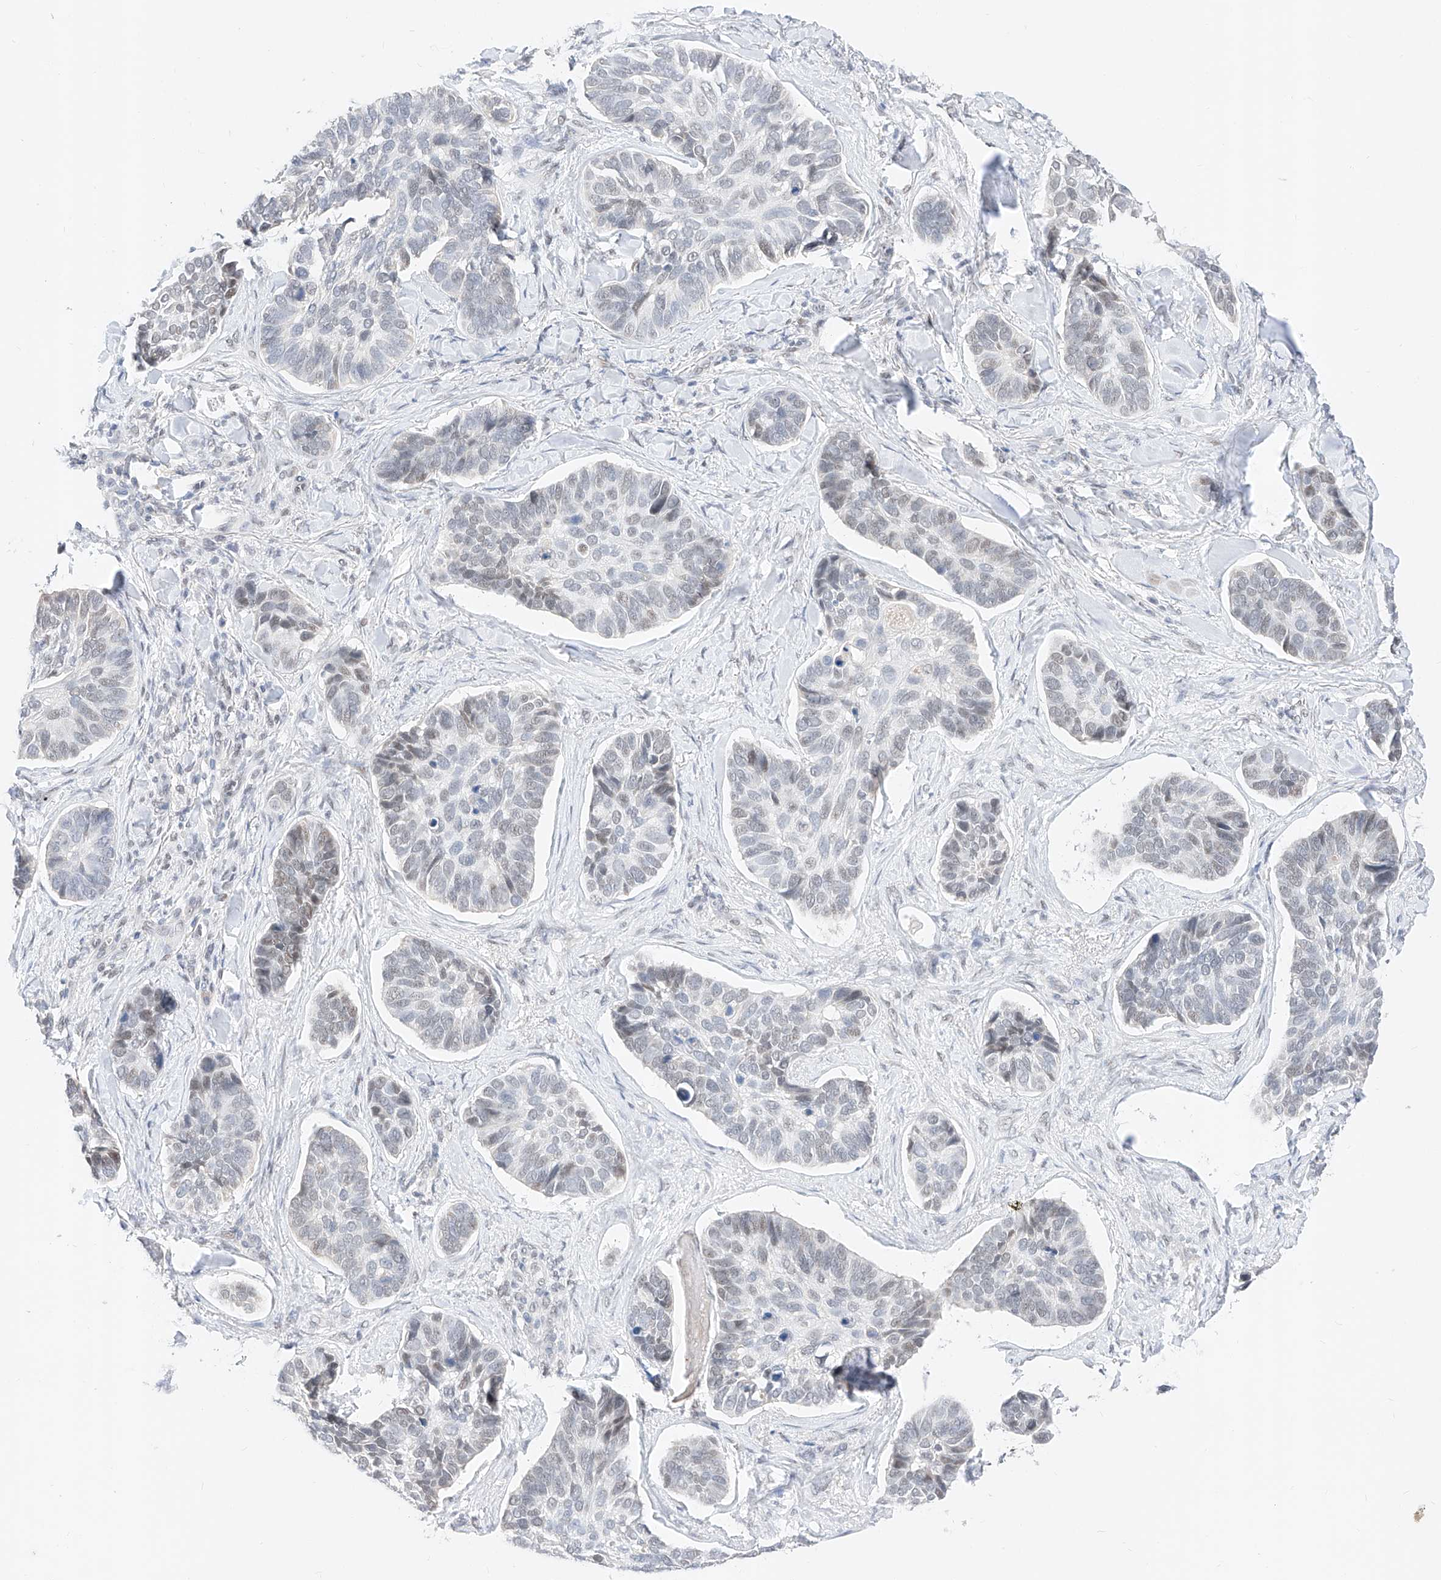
{"staining": {"intensity": "weak", "quantity": "<25%", "location": "nuclear"}, "tissue": "skin cancer", "cell_type": "Tumor cells", "image_type": "cancer", "snomed": [{"axis": "morphology", "description": "Basal cell carcinoma"}, {"axis": "topography", "description": "Skin"}], "caption": "IHC histopathology image of human skin cancer (basal cell carcinoma) stained for a protein (brown), which shows no expression in tumor cells. (IHC, brightfield microscopy, high magnification).", "gene": "KCNJ1", "patient": {"sex": "male", "age": 62}}